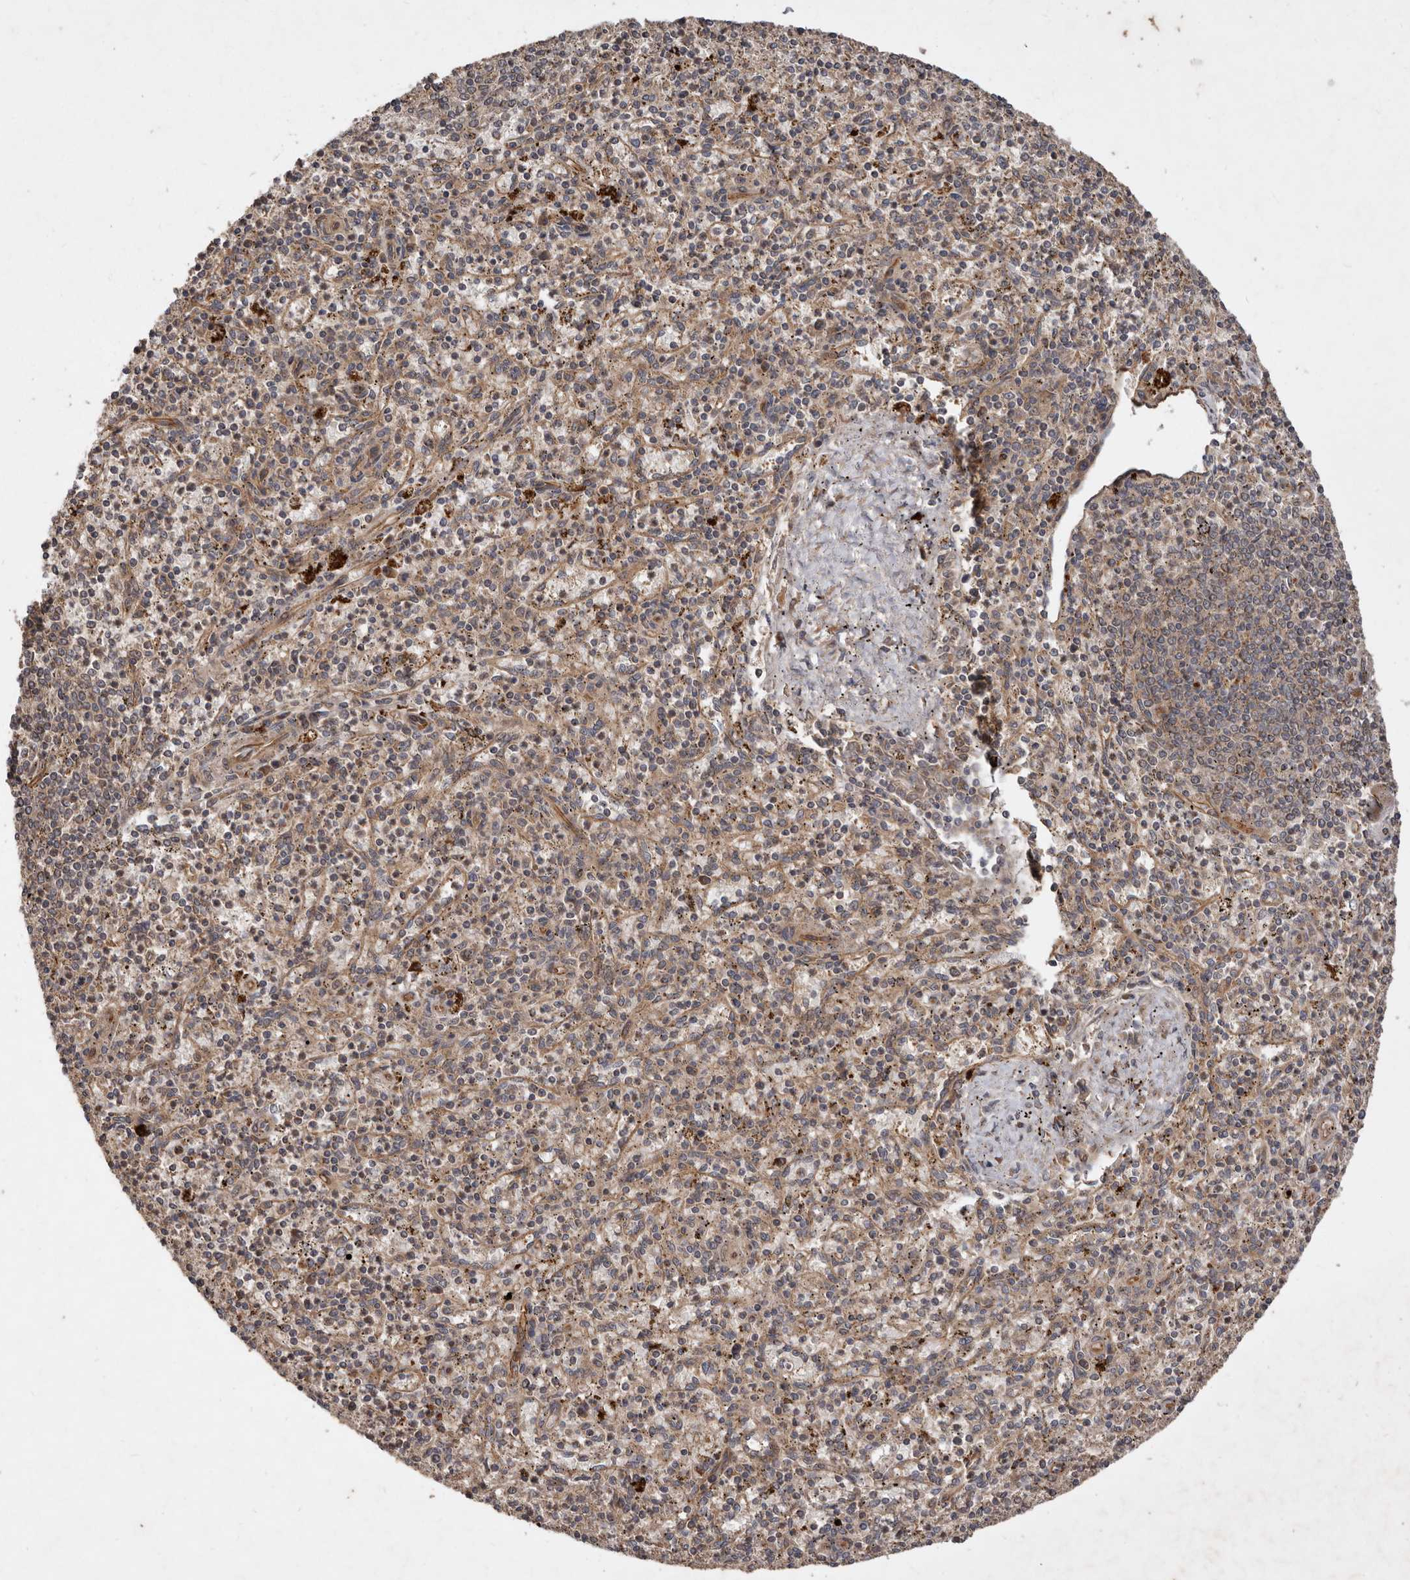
{"staining": {"intensity": "moderate", "quantity": "25%-75%", "location": "cytoplasmic/membranous"}, "tissue": "spleen", "cell_type": "Cells in red pulp", "image_type": "normal", "snomed": [{"axis": "morphology", "description": "Normal tissue, NOS"}, {"axis": "topography", "description": "Spleen"}], "caption": "Immunohistochemical staining of normal spleen shows medium levels of moderate cytoplasmic/membranous positivity in approximately 25%-75% of cells in red pulp.", "gene": "STK36", "patient": {"sex": "male", "age": 72}}